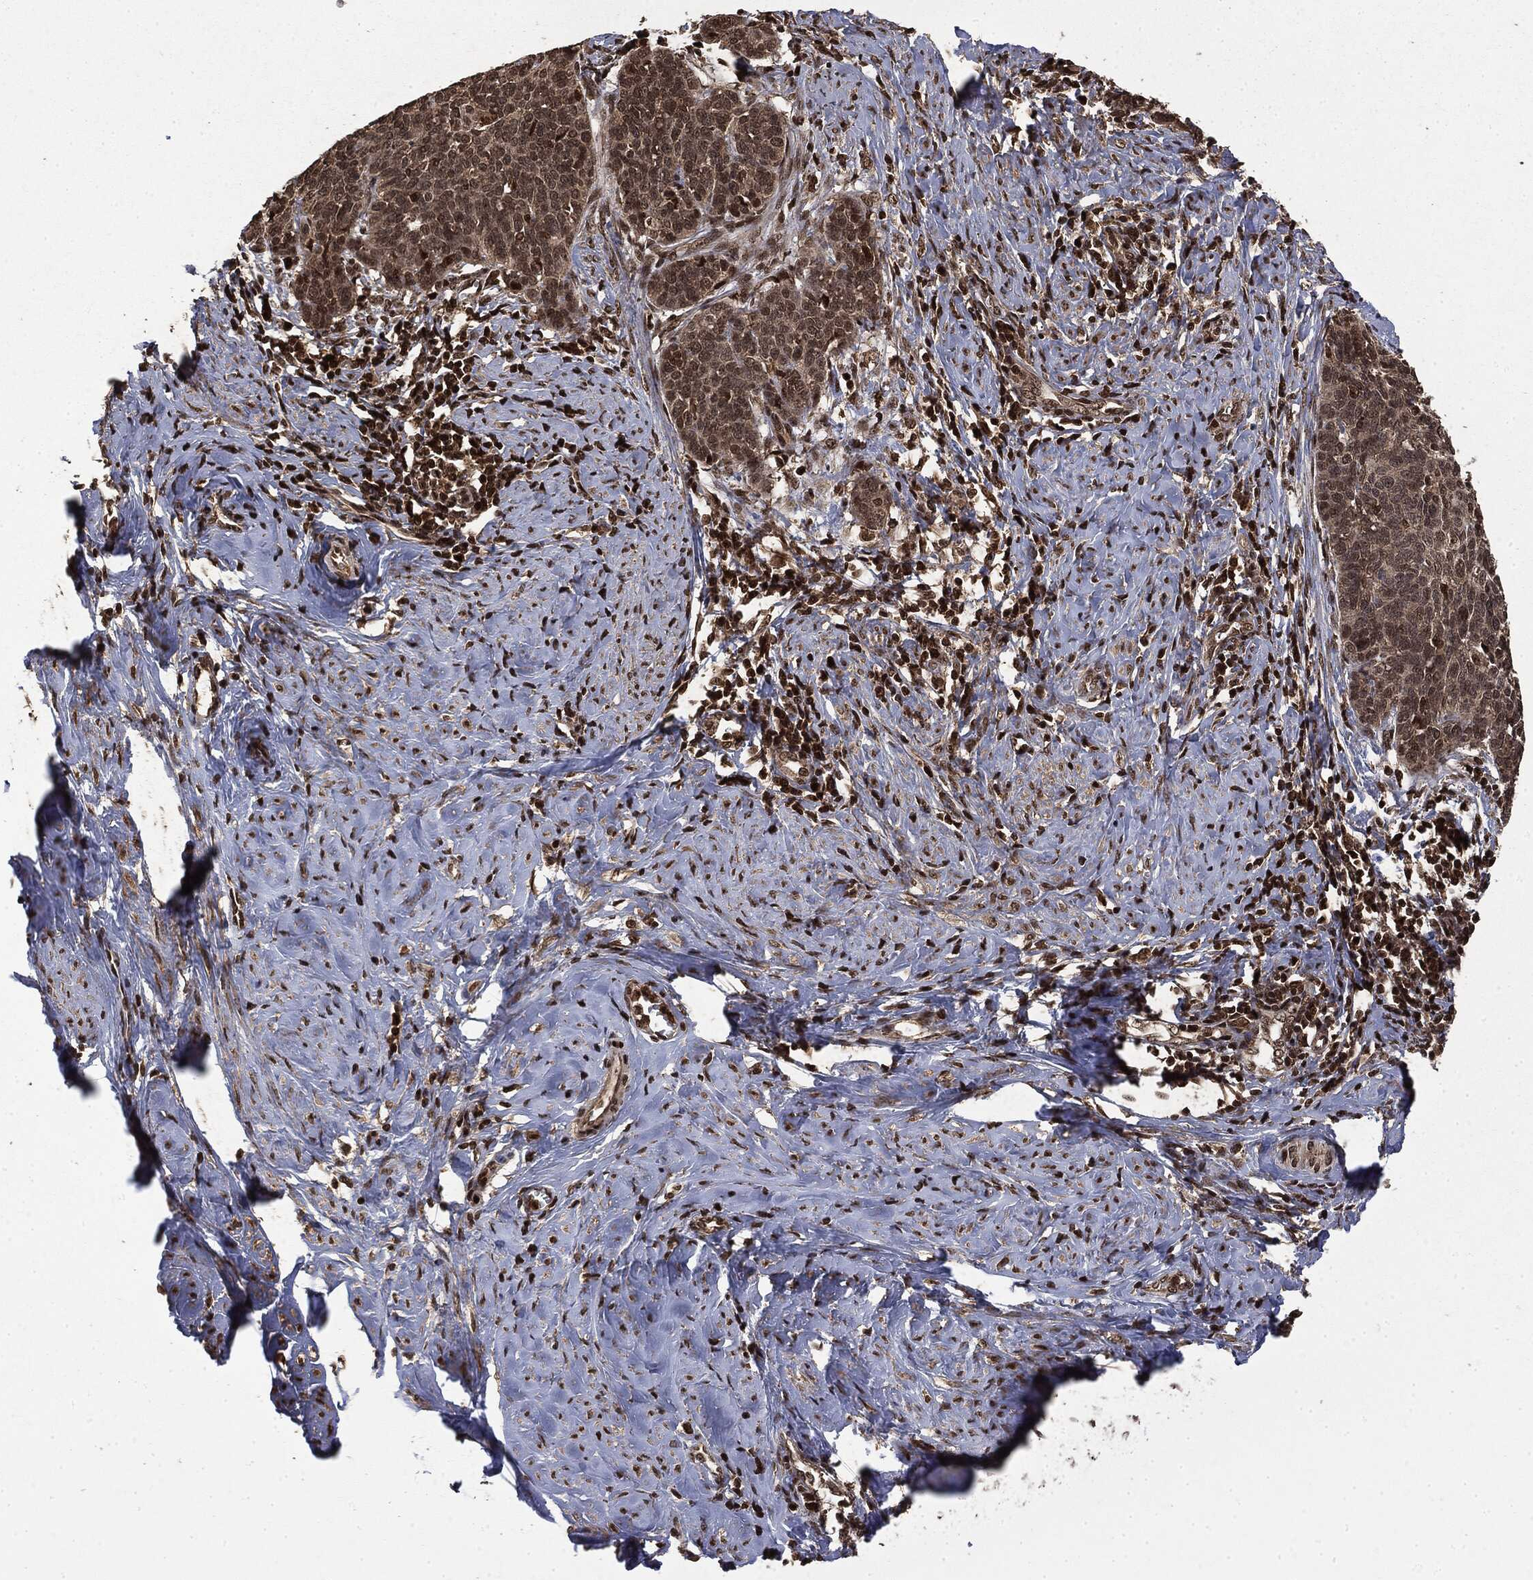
{"staining": {"intensity": "moderate", "quantity": "<25%", "location": "nuclear"}, "tissue": "cervical cancer", "cell_type": "Tumor cells", "image_type": "cancer", "snomed": [{"axis": "morphology", "description": "Normal tissue, NOS"}, {"axis": "morphology", "description": "Squamous cell carcinoma, NOS"}, {"axis": "topography", "description": "Cervix"}], "caption": "Immunohistochemical staining of cervical squamous cell carcinoma displays low levels of moderate nuclear protein expression in about <25% of tumor cells. (IHC, brightfield microscopy, high magnification).", "gene": "CTDP1", "patient": {"sex": "female", "age": 39}}